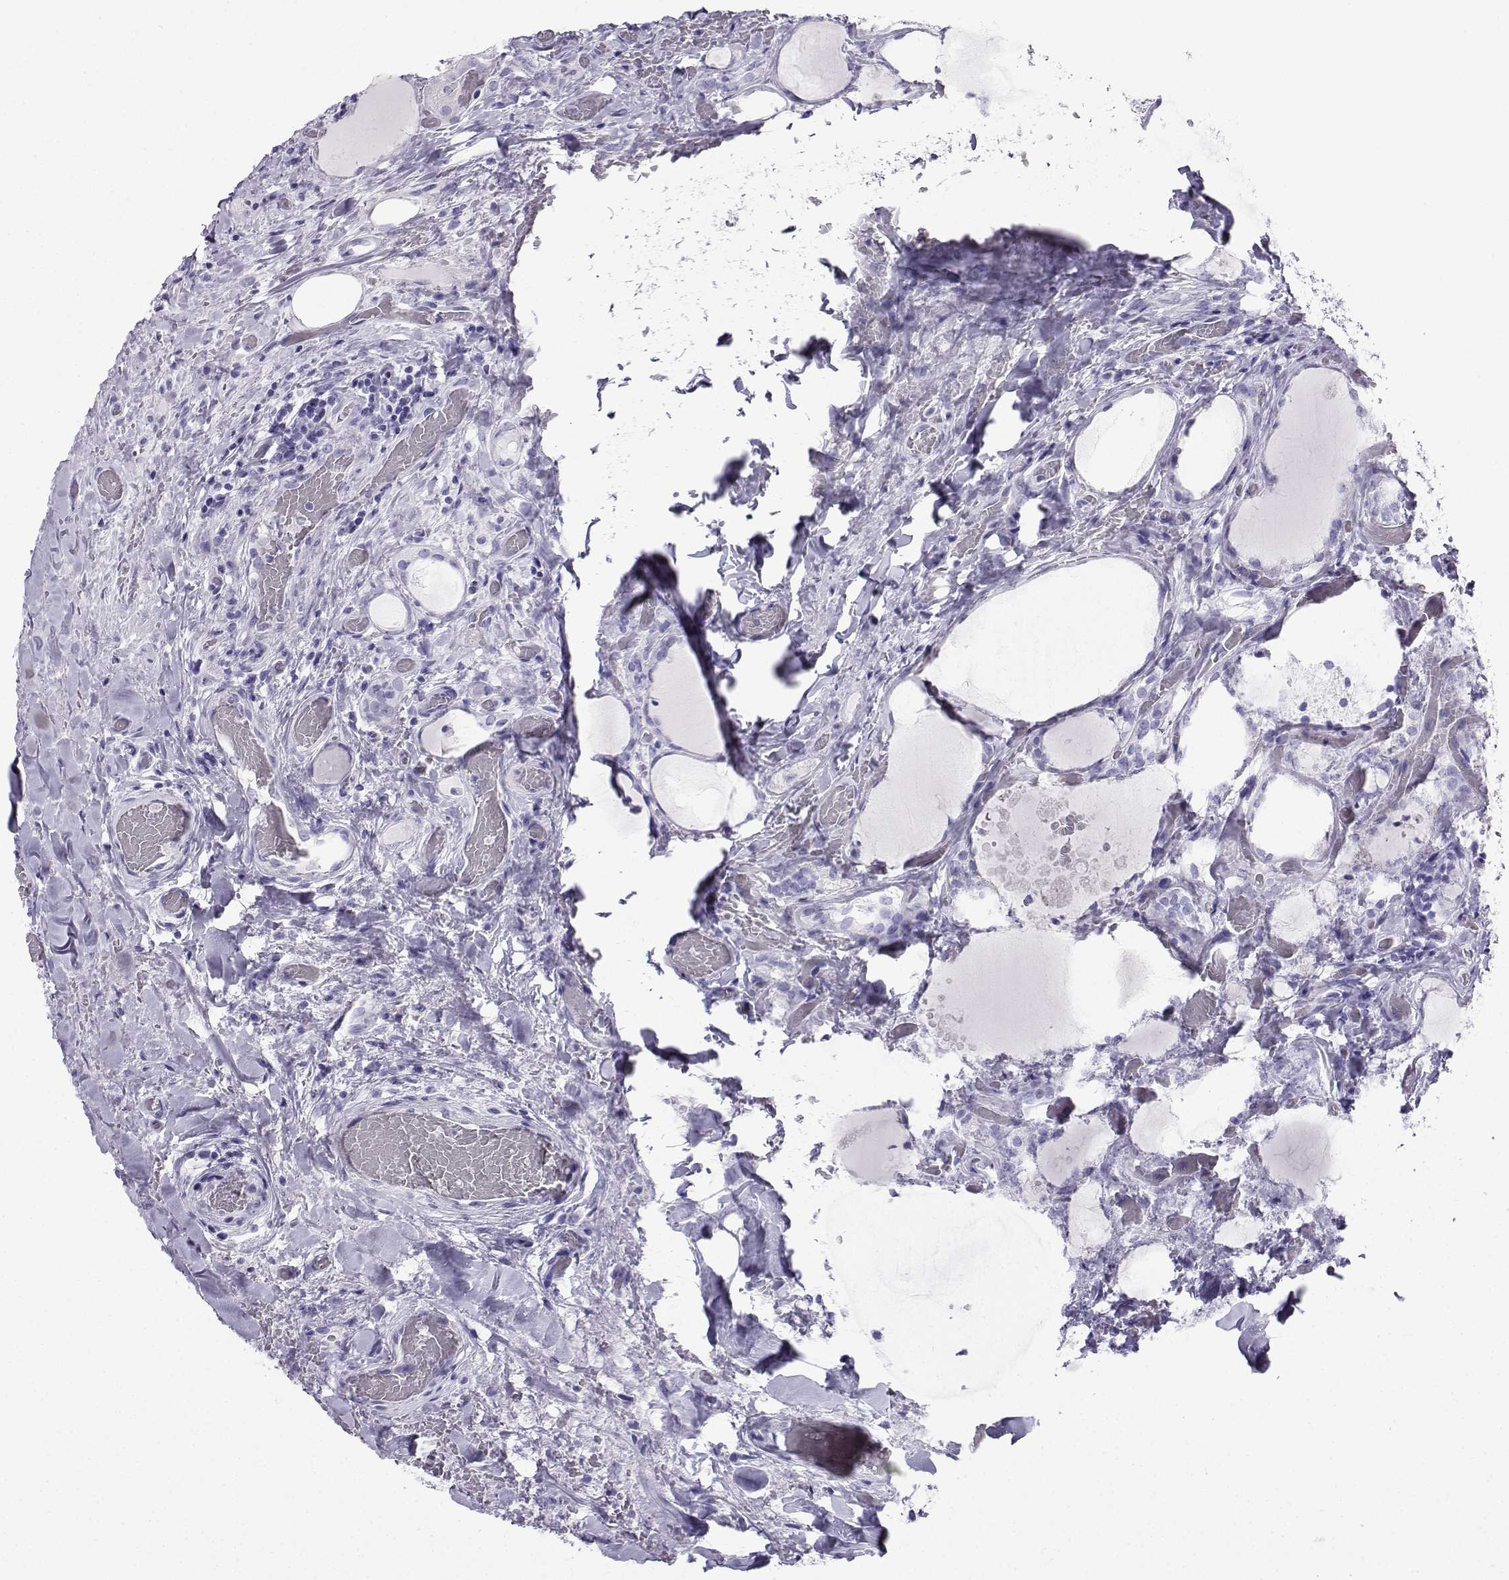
{"staining": {"intensity": "negative", "quantity": "none", "location": "none"}, "tissue": "thyroid cancer", "cell_type": "Tumor cells", "image_type": "cancer", "snomed": [{"axis": "morphology", "description": "Papillary adenocarcinoma, NOS"}, {"axis": "topography", "description": "Thyroid gland"}], "caption": "An IHC photomicrograph of thyroid cancer (papillary adenocarcinoma) is shown. There is no staining in tumor cells of thyroid cancer (papillary adenocarcinoma).", "gene": "CD109", "patient": {"sex": "female", "age": 39}}